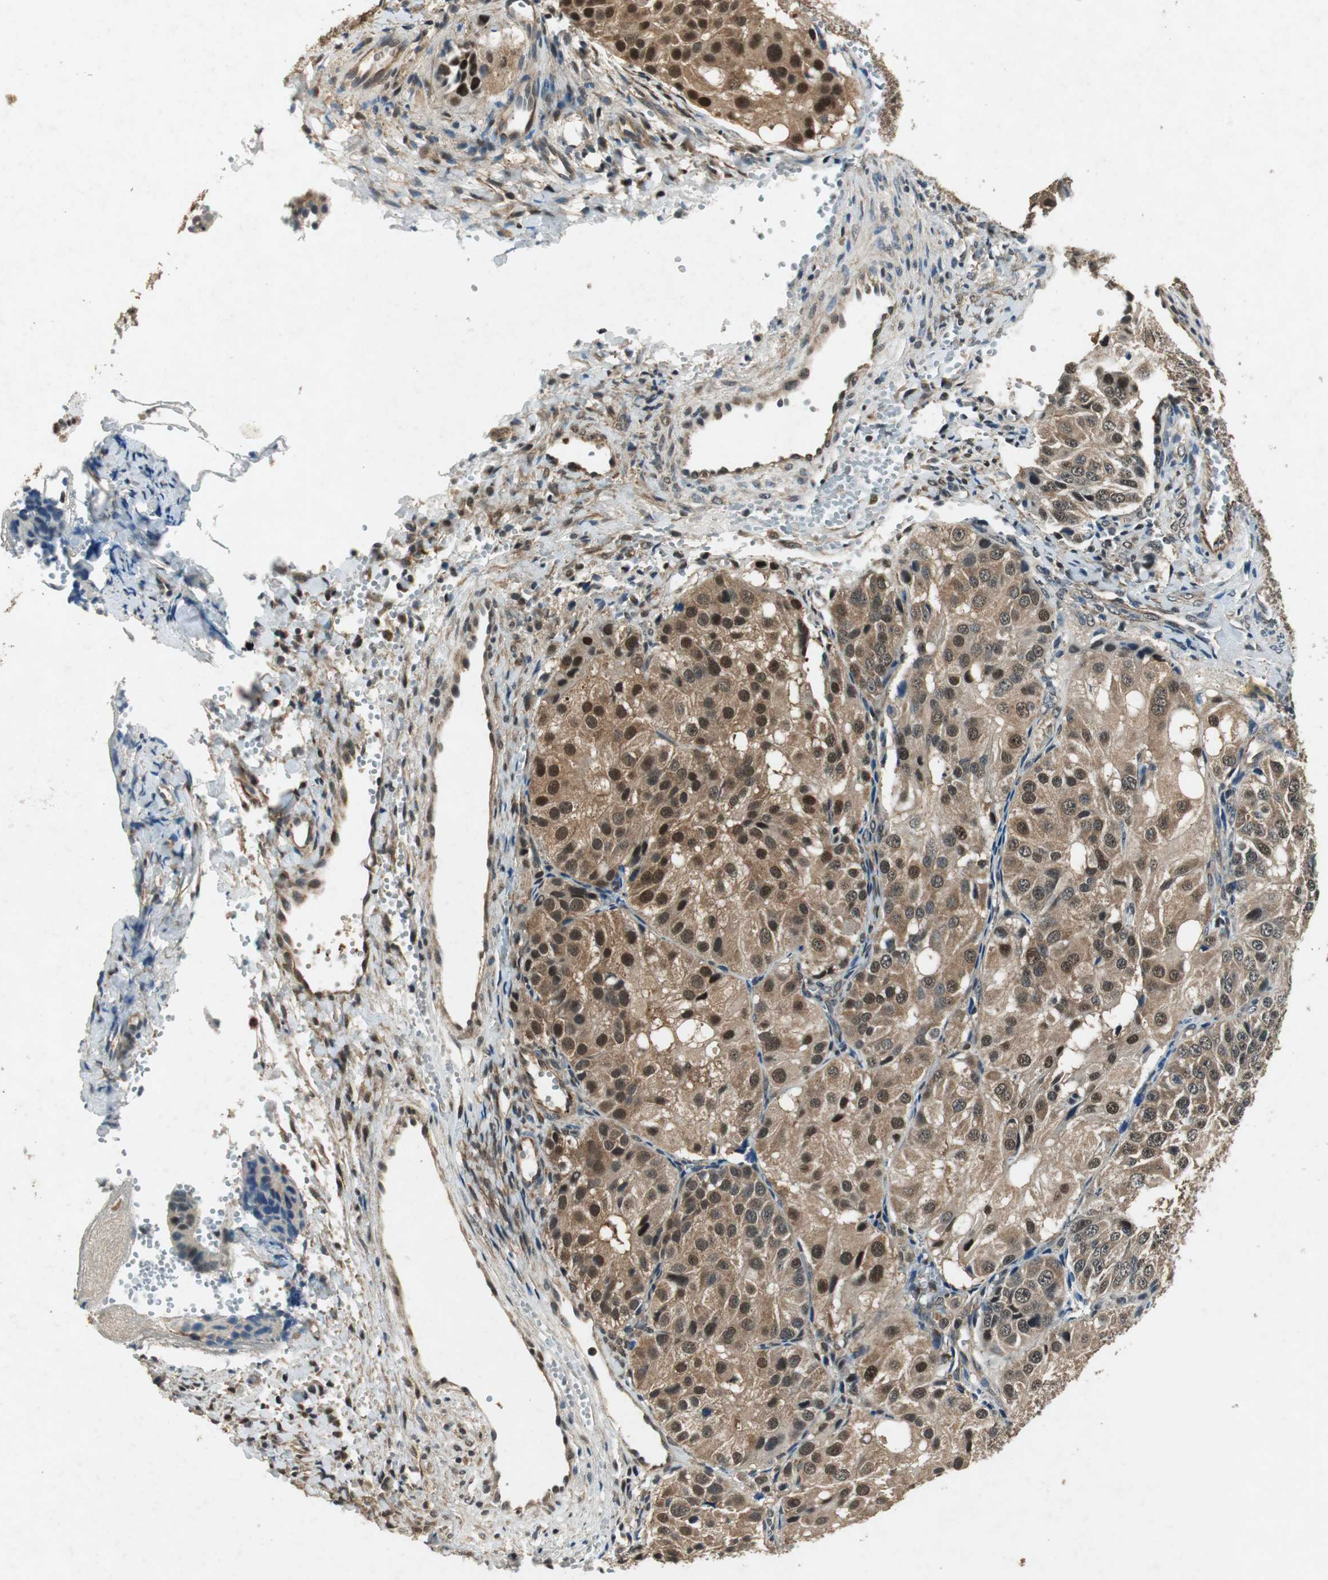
{"staining": {"intensity": "moderate", "quantity": ">75%", "location": "cytoplasmic/membranous,nuclear"}, "tissue": "ovarian cancer", "cell_type": "Tumor cells", "image_type": "cancer", "snomed": [{"axis": "morphology", "description": "Carcinoma, endometroid"}, {"axis": "topography", "description": "Ovary"}], "caption": "Endometroid carcinoma (ovarian) tissue displays moderate cytoplasmic/membranous and nuclear expression in about >75% of tumor cells, visualized by immunohistochemistry.", "gene": "PSMB4", "patient": {"sex": "female", "age": 51}}